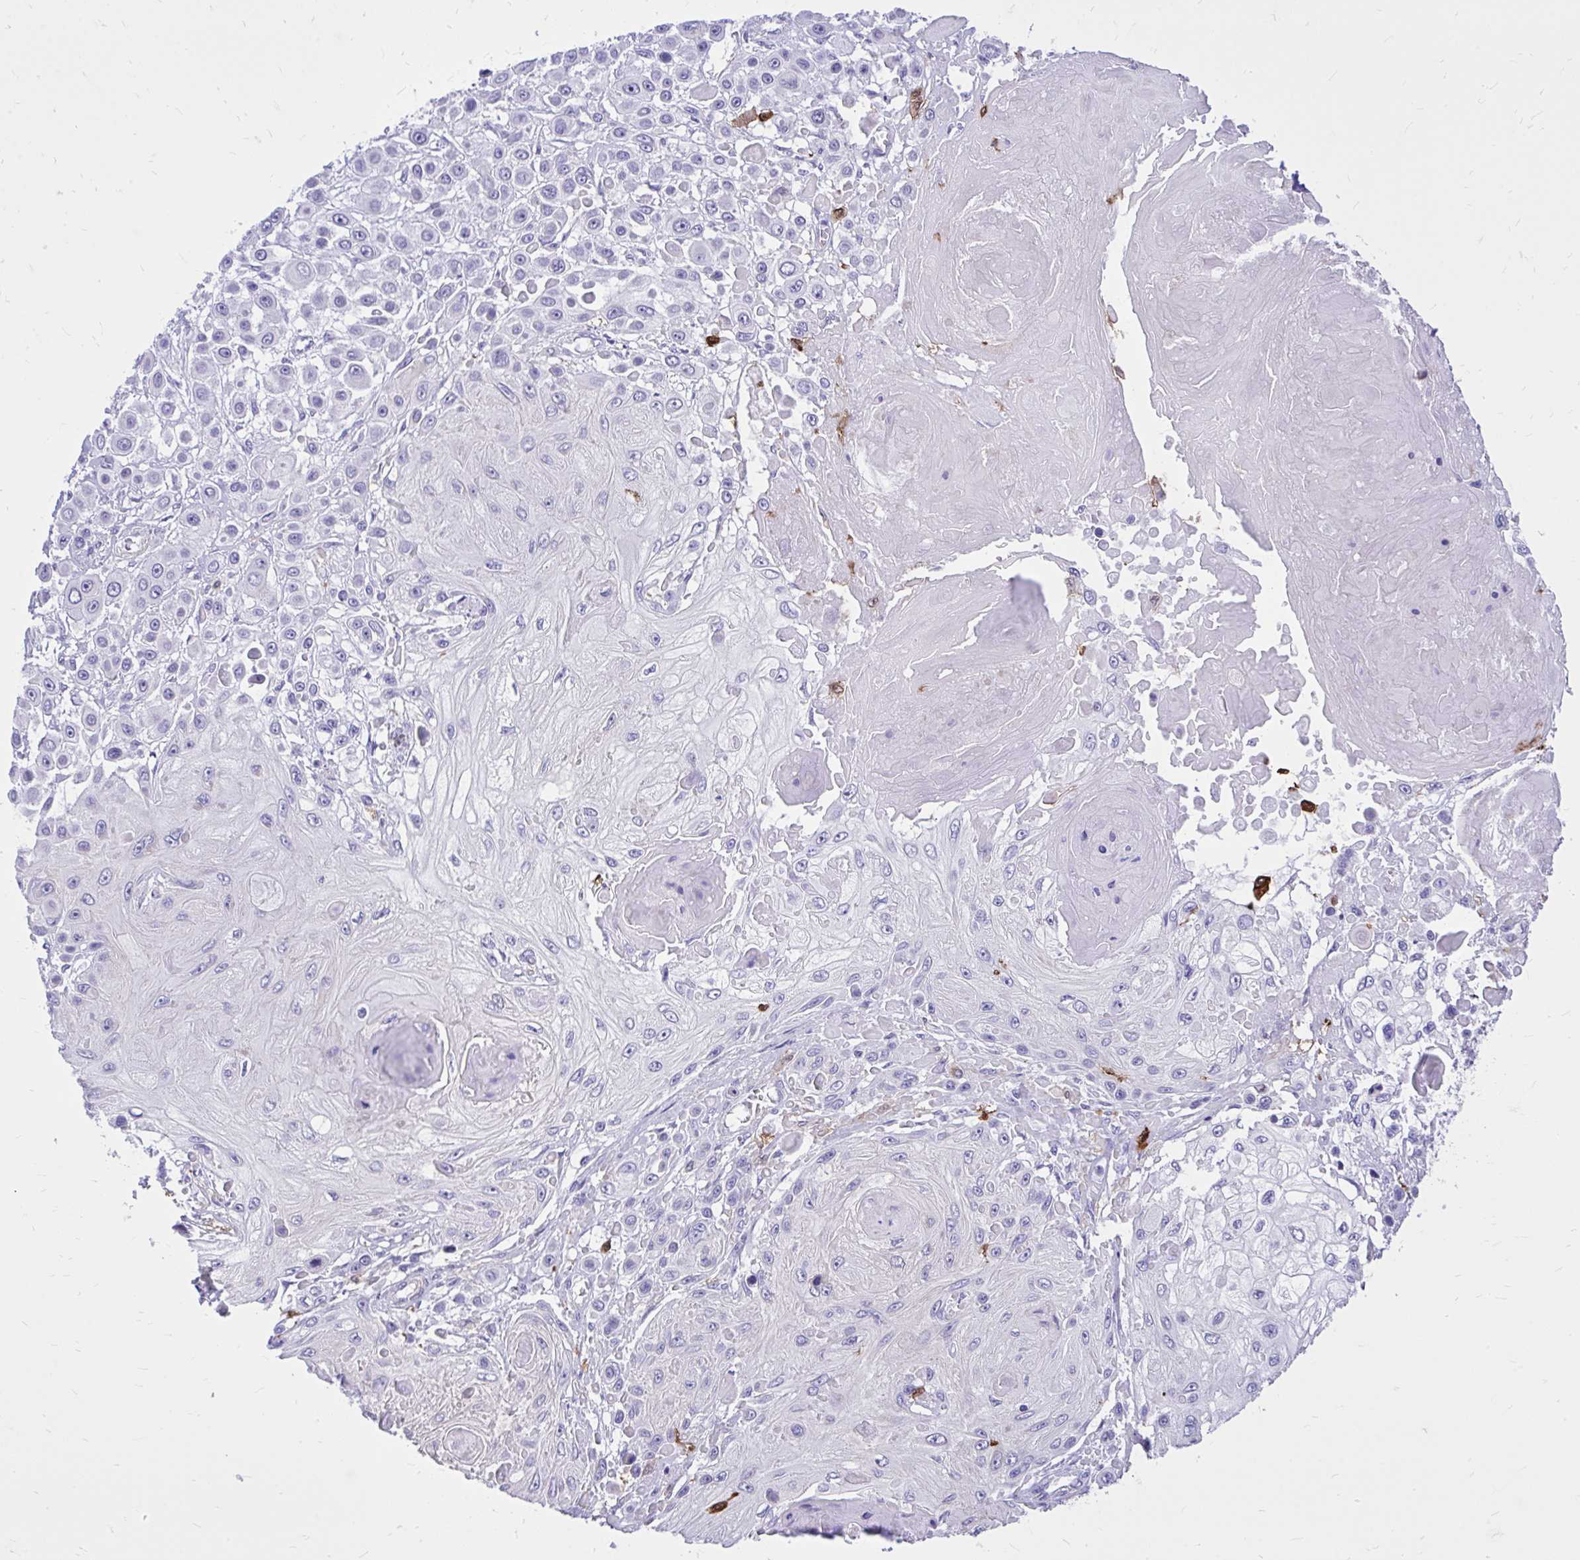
{"staining": {"intensity": "negative", "quantity": "none", "location": "none"}, "tissue": "skin cancer", "cell_type": "Tumor cells", "image_type": "cancer", "snomed": [{"axis": "morphology", "description": "Squamous cell carcinoma, NOS"}, {"axis": "topography", "description": "Skin"}], "caption": "Squamous cell carcinoma (skin) was stained to show a protein in brown. There is no significant expression in tumor cells. (Immunohistochemistry, brightfield microscopy, high magnification).", "gene": "TLR7", "patient": {"sex": "male", "age": 67}}